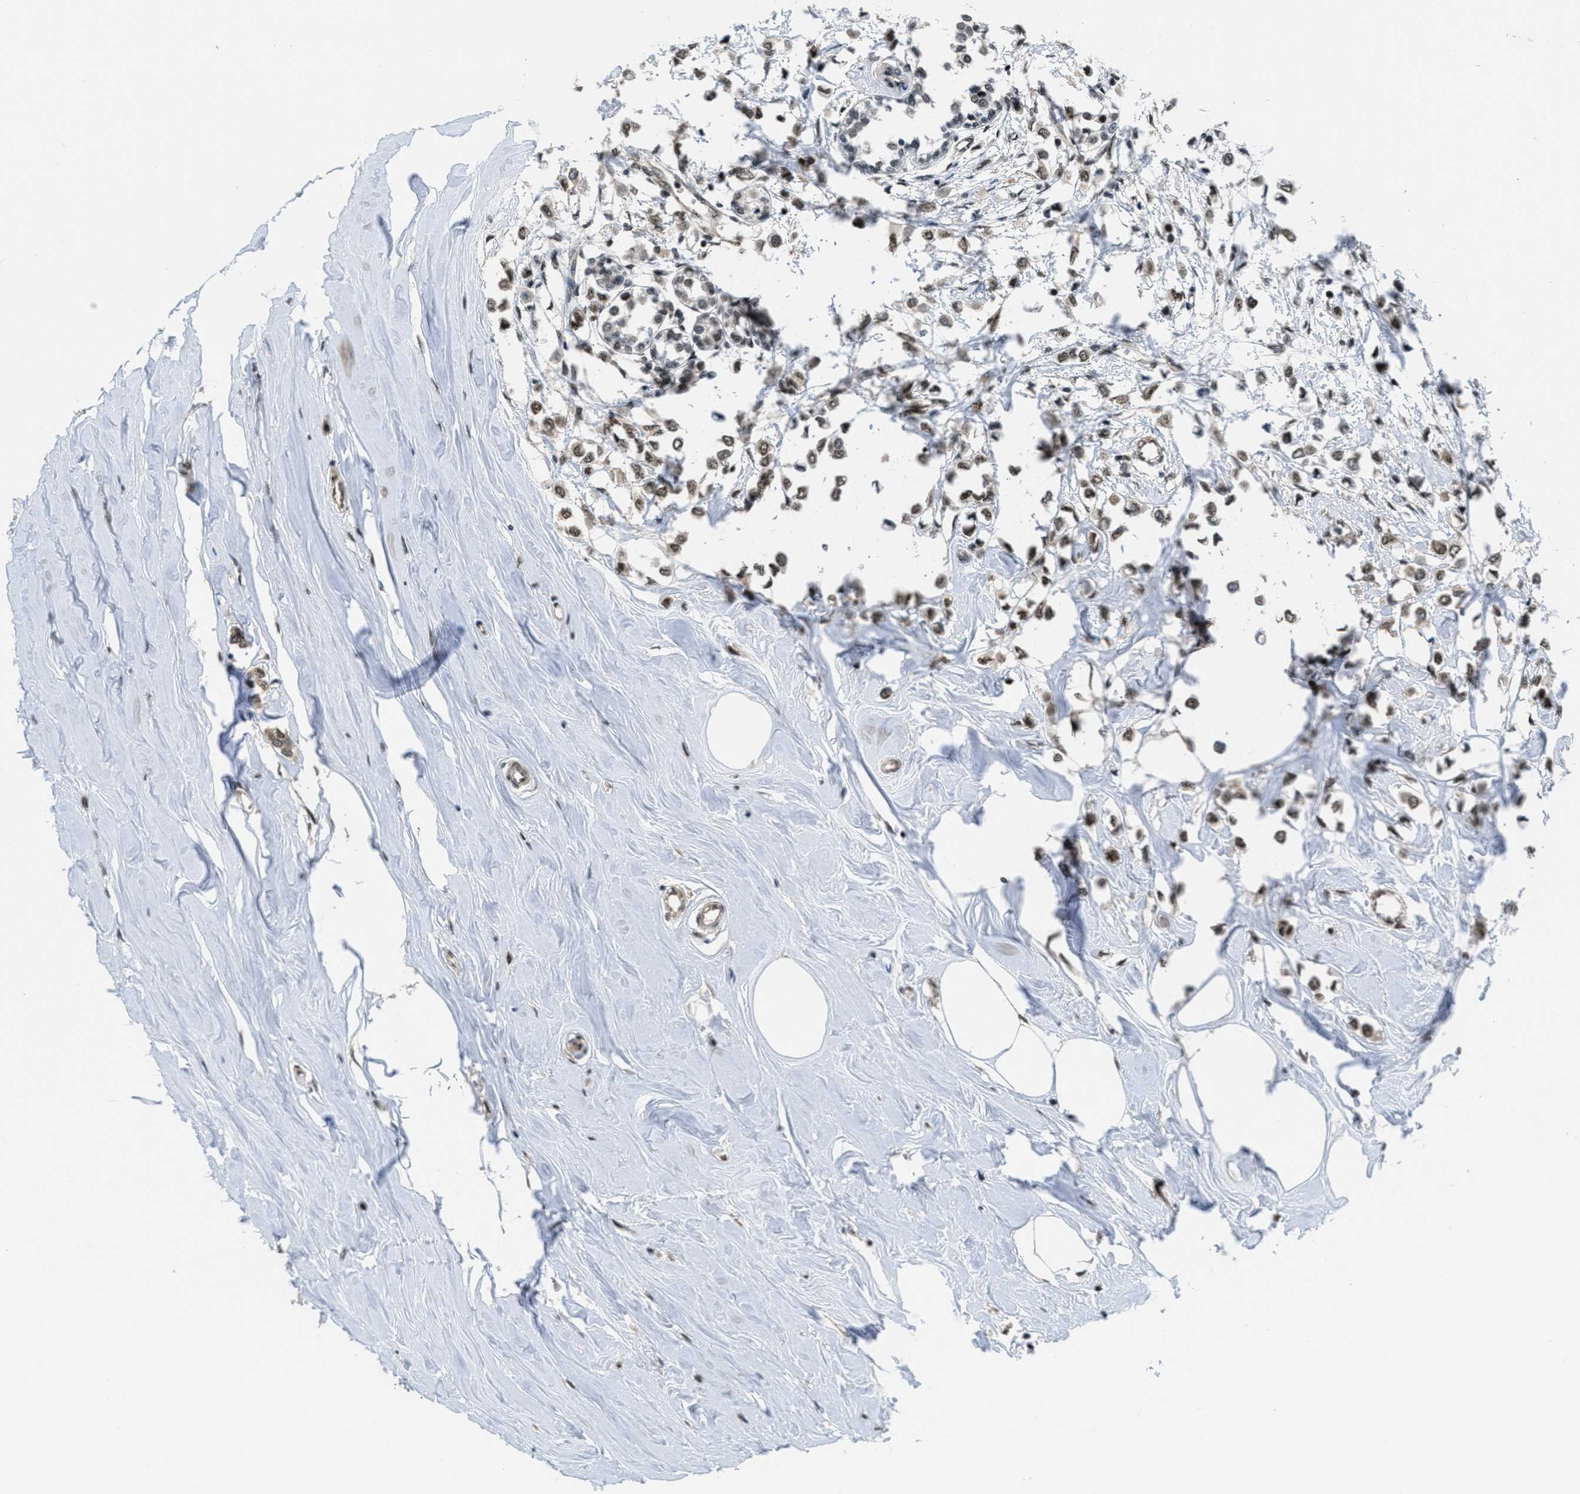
{"staining": {"intensity": "moderate", "quantity": ">75%", "location": "nuclear"}, "tissue": "breast cancer", "cell_type": "Tumor cells", "image_type": "cancer", "snomed": [{"axis": "morphology", "description": "Lobular carcinoma"}, {"axis": "topography", "description": "Breast"}], "caption": "Moderate nuclear expression for a protein is identified in approximately >75% of tumor cells of breast cancer (lobular carcinoma) using IHC.", "gene": "CUL4B", "patient": {"sex": "female", "age": 51}}